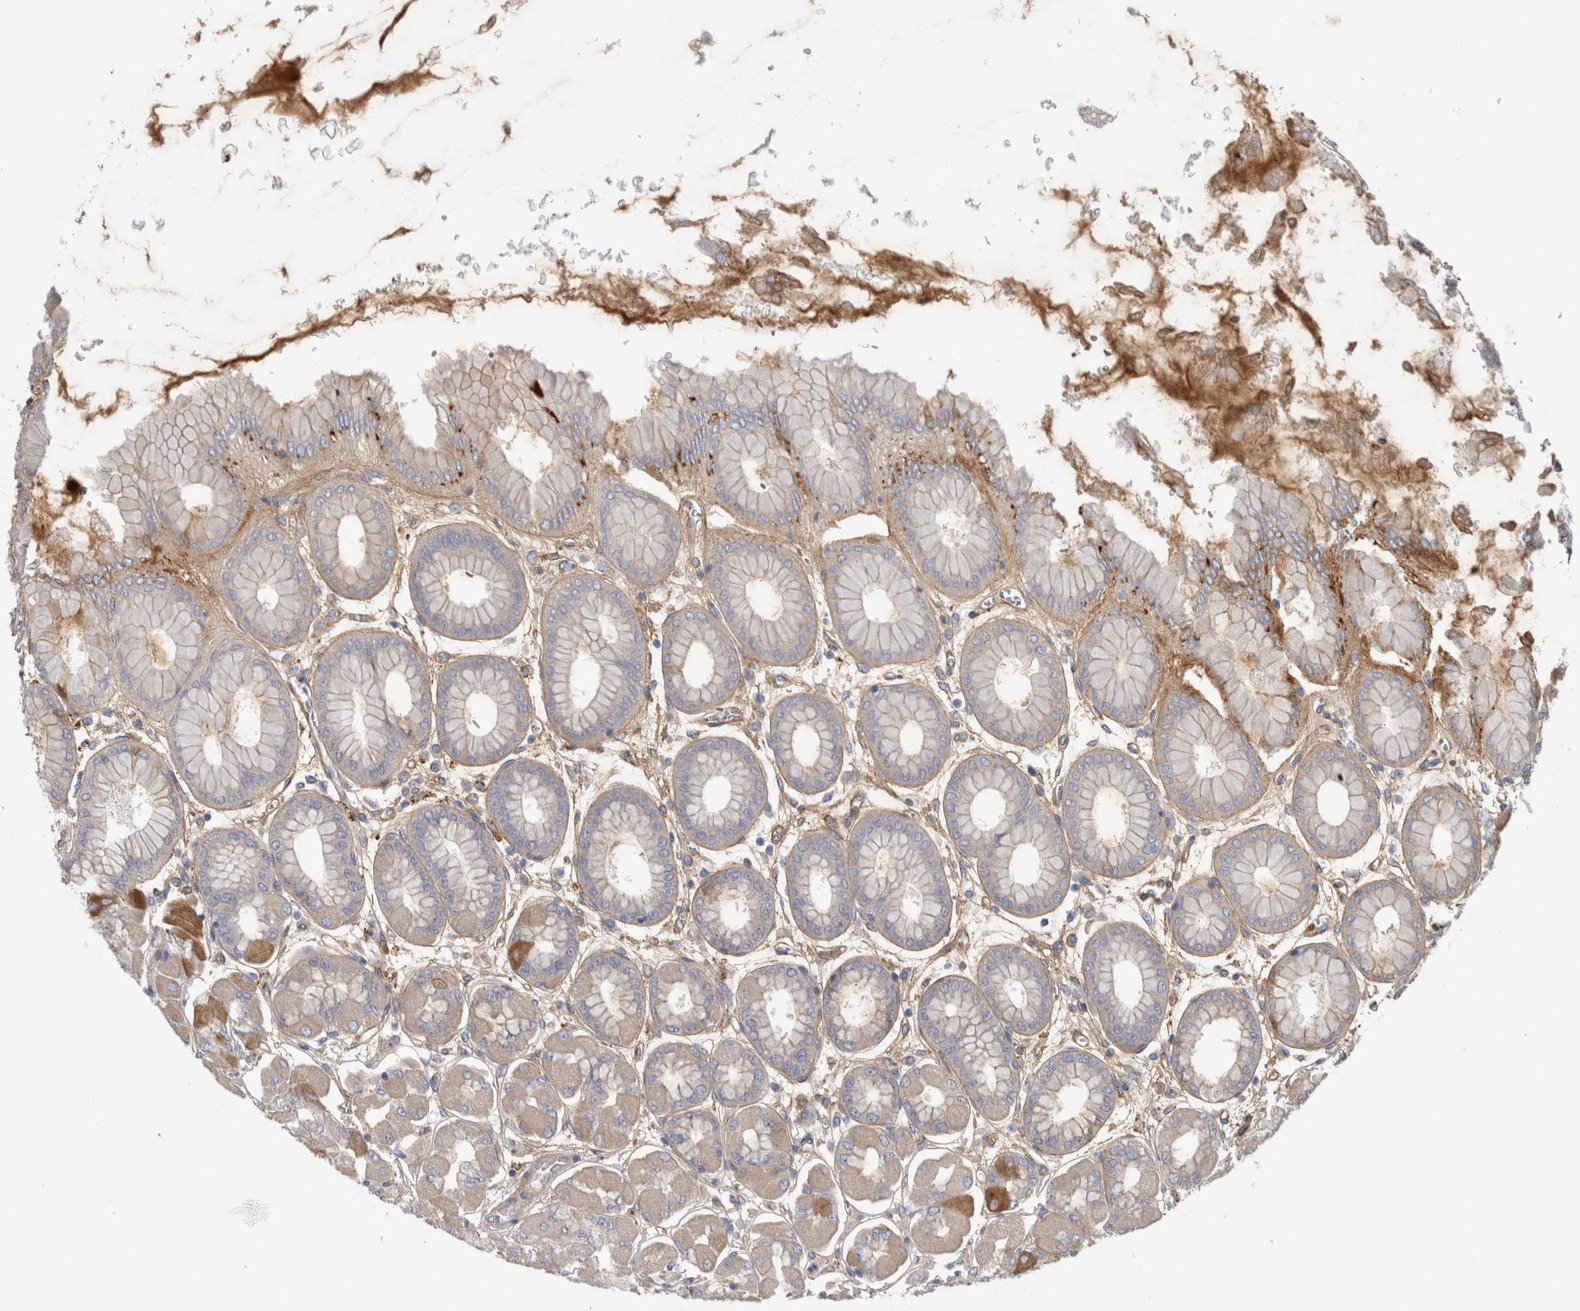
{"staining": {"intensity": "moderate", "quantity": "<25%", "location": "cytoplasmic/membranous"}, "tissue": "stomach", "cell_type": "Glandular cells", "image_type": "normal", "snomed": [{"axis": "morphology", "description": "Normal tissue, NOS"}, {"axis": "topography", "description": "Stomach, upper"}], "caption": "Stomach stained for a protein demonstrates moderate cytoplasmic/membranous positivity in glandular cells. The protein is stained brown, and the nuclei are stained in blue (DAB IHC with brightfield microscopy, high magnification).", "gene": "TBCE", "patient": {"sex": "female", "age": 56}}